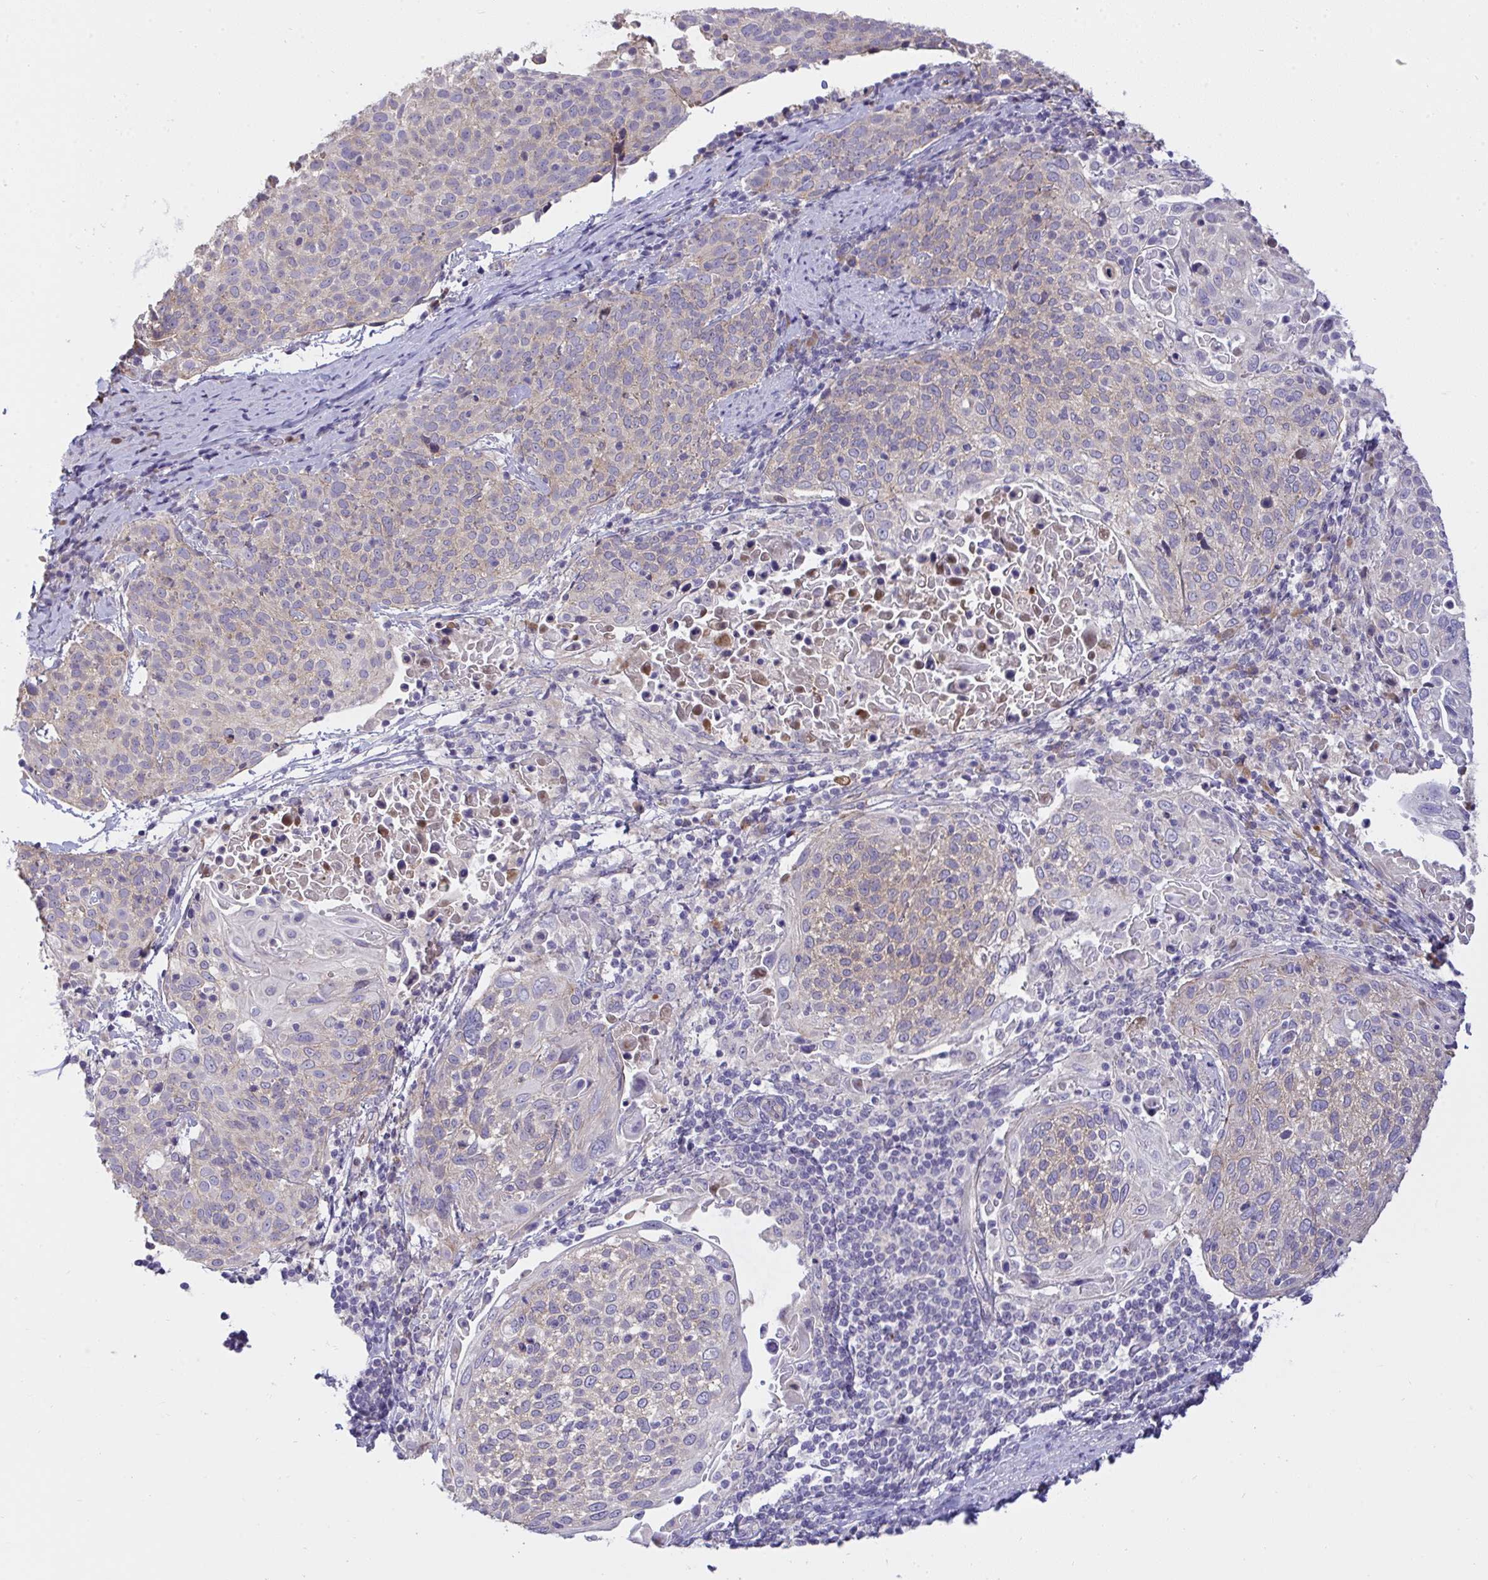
{"staining": {"intensity": "weak", "quantity": "25%-75%", "location": "cytoplasmic/membranous"}, "tissue": "cervical cancer", "cell_type": "Tumor cells", "image_type": "cancer", "snomed": [{"axis": "morphology", "description": "Squamous cell carcinoma, NOS"}, {"axis": "topography", "description": "Cervix"}], "caption": "The histopathology image shows a brown stain indicating the presence of a protein in the cytoplasmic/membranous of tumor cells in cervical cancer.", "gene": "ZNF581", "patient": {"sex": "female", "age": 61}}